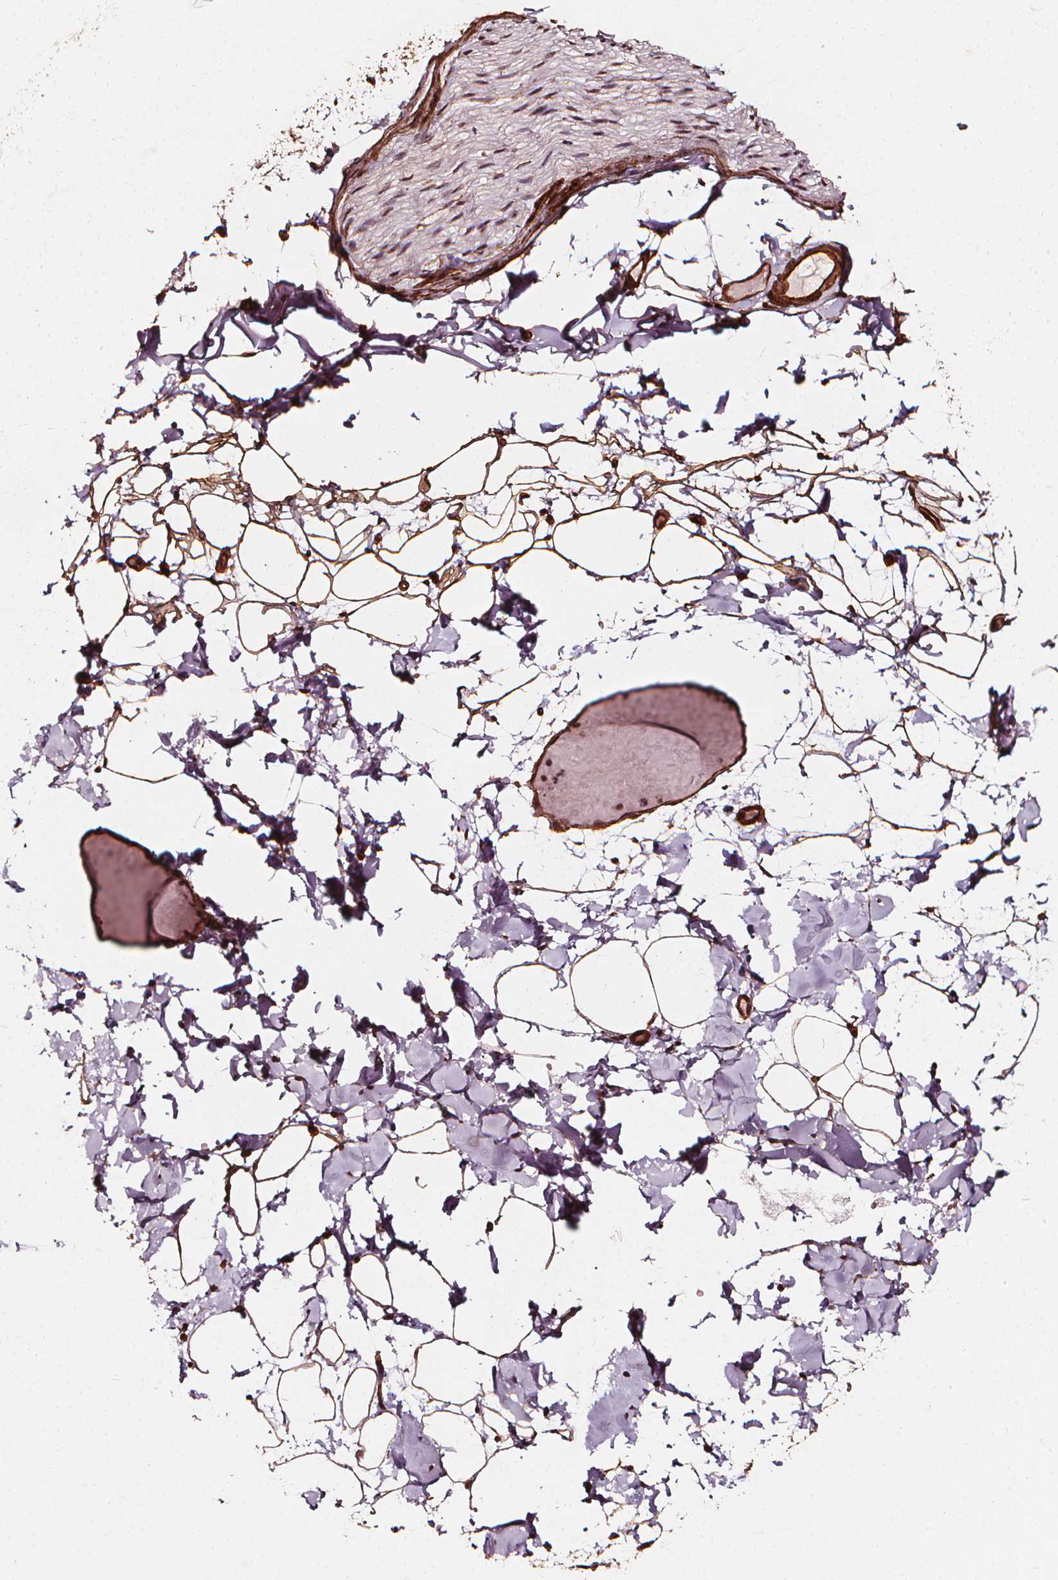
{"staining": {"intensity": "weak", "quantity": ">75%", "location": "cytoplasmic/membranous"}, "tissue": "adipose tissue", "cell_type": "Adipocytes", "image_type": "normal", "snomed": [{"axis": "morphology", "description": "Normal tissue, NOS"}, {"axis": "topography", "description": "Gallbladder"}, {"axis": "topography", "description": "Peripheral nerve tissue"}], "caption": "This image exhibits immunohistochemistry (IHC) staining of normal human adipose tissue, with low weak cytoplasmic/membranous positivity in about >75% of adipocytes.", "gene": "EXOSC9", "patient": {"sex": "female", "age": 45}}